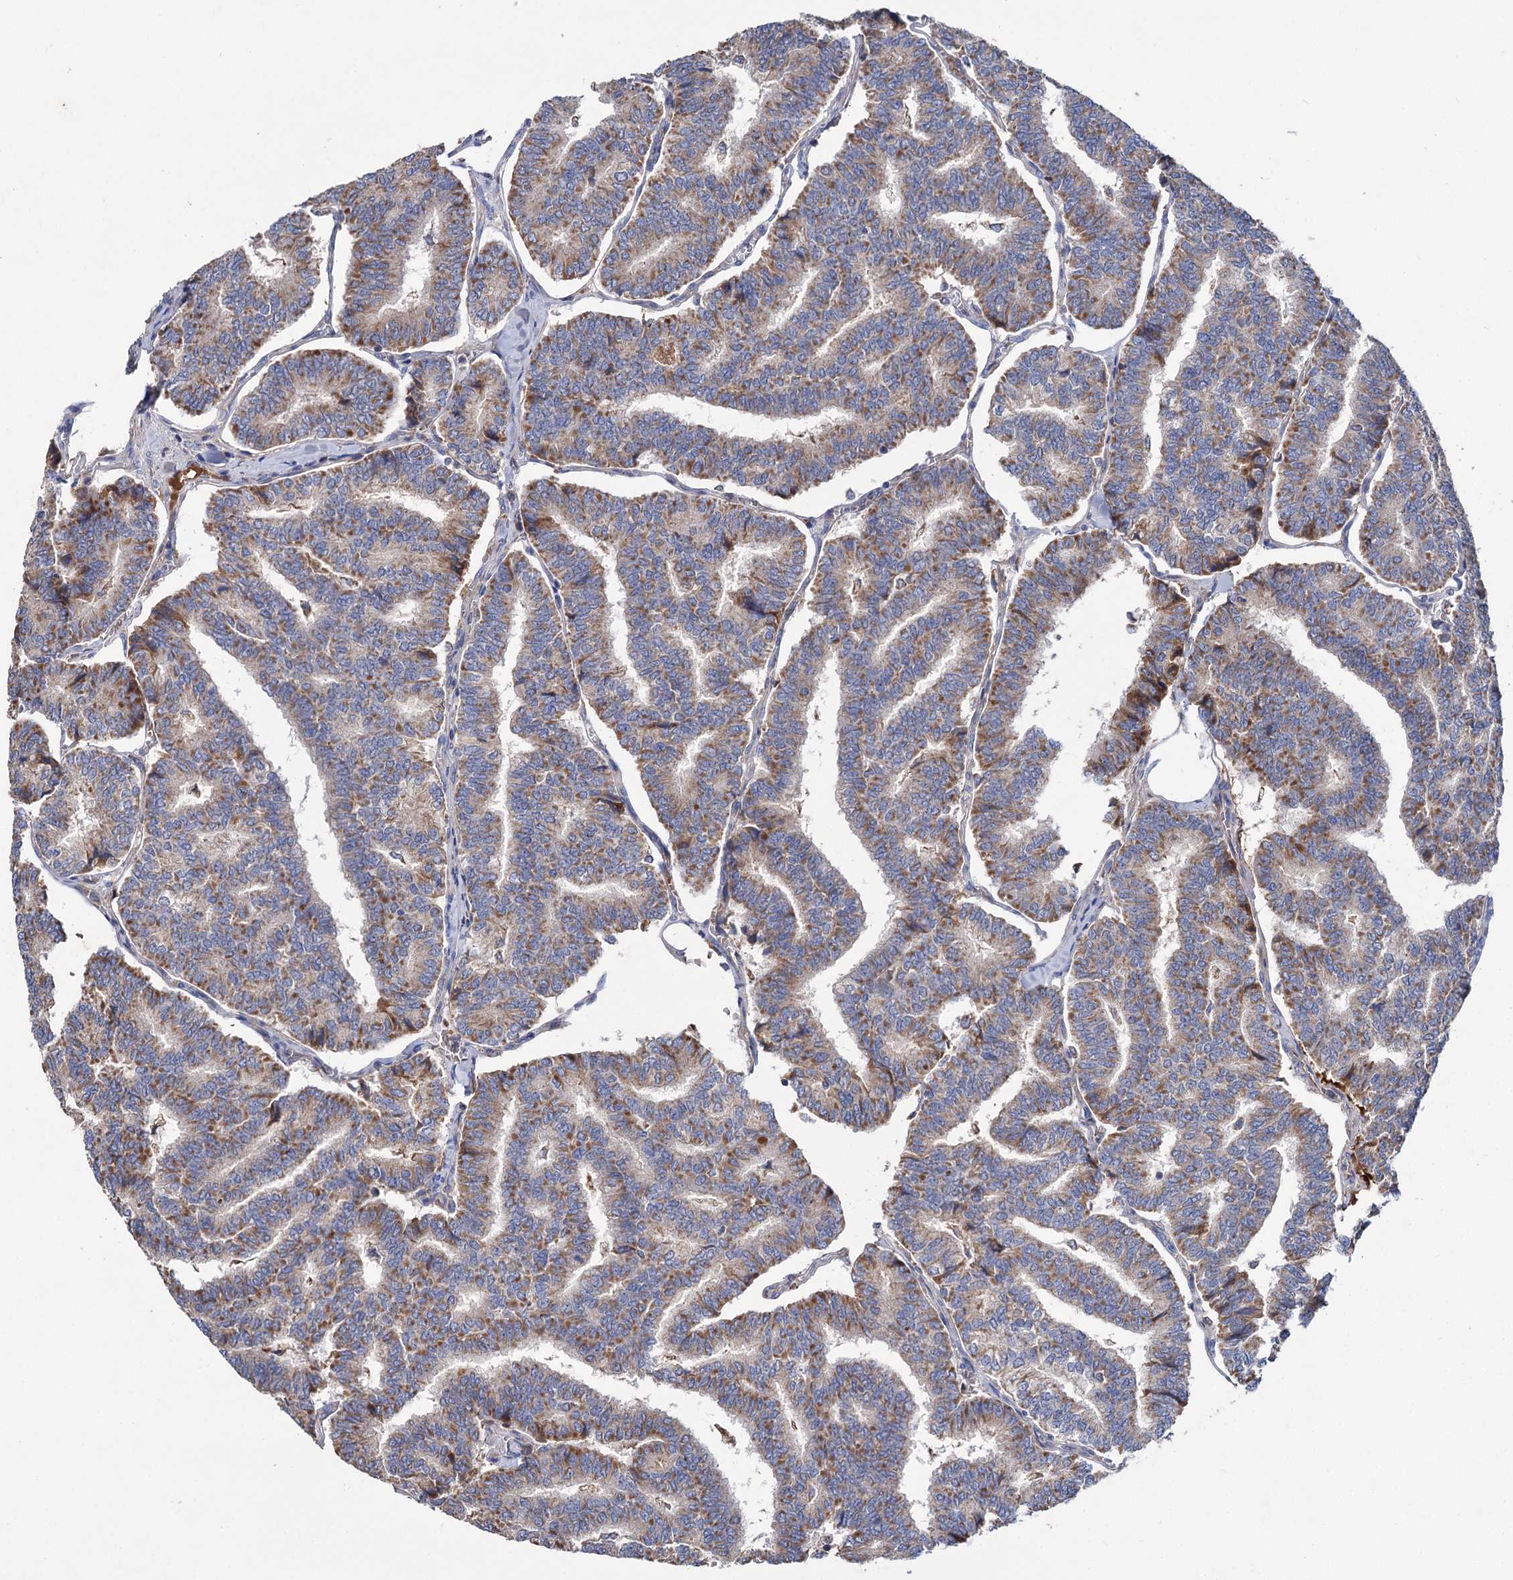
{"staining": {"intensity": "moderate", "quantity": ">75%", "location": "cytoplasmic/membranous"}, "tissue": "thyroid cancer", "cell_type": "Tumor cells", "image_type": "cancer", "snomed": [{"axis": "morphology", "description": "Papillary adenocarcinoma, NOS"}, {"axis": "topography", "description": "Thyroid gland"}], "caption": "Tumor cells show medium levels of moderate cytoplasmic/membranous expression in about >75% of cells in thyroid cancer.", "gene": "CLPB", "patient": {"sex": "female", "age": 35}}